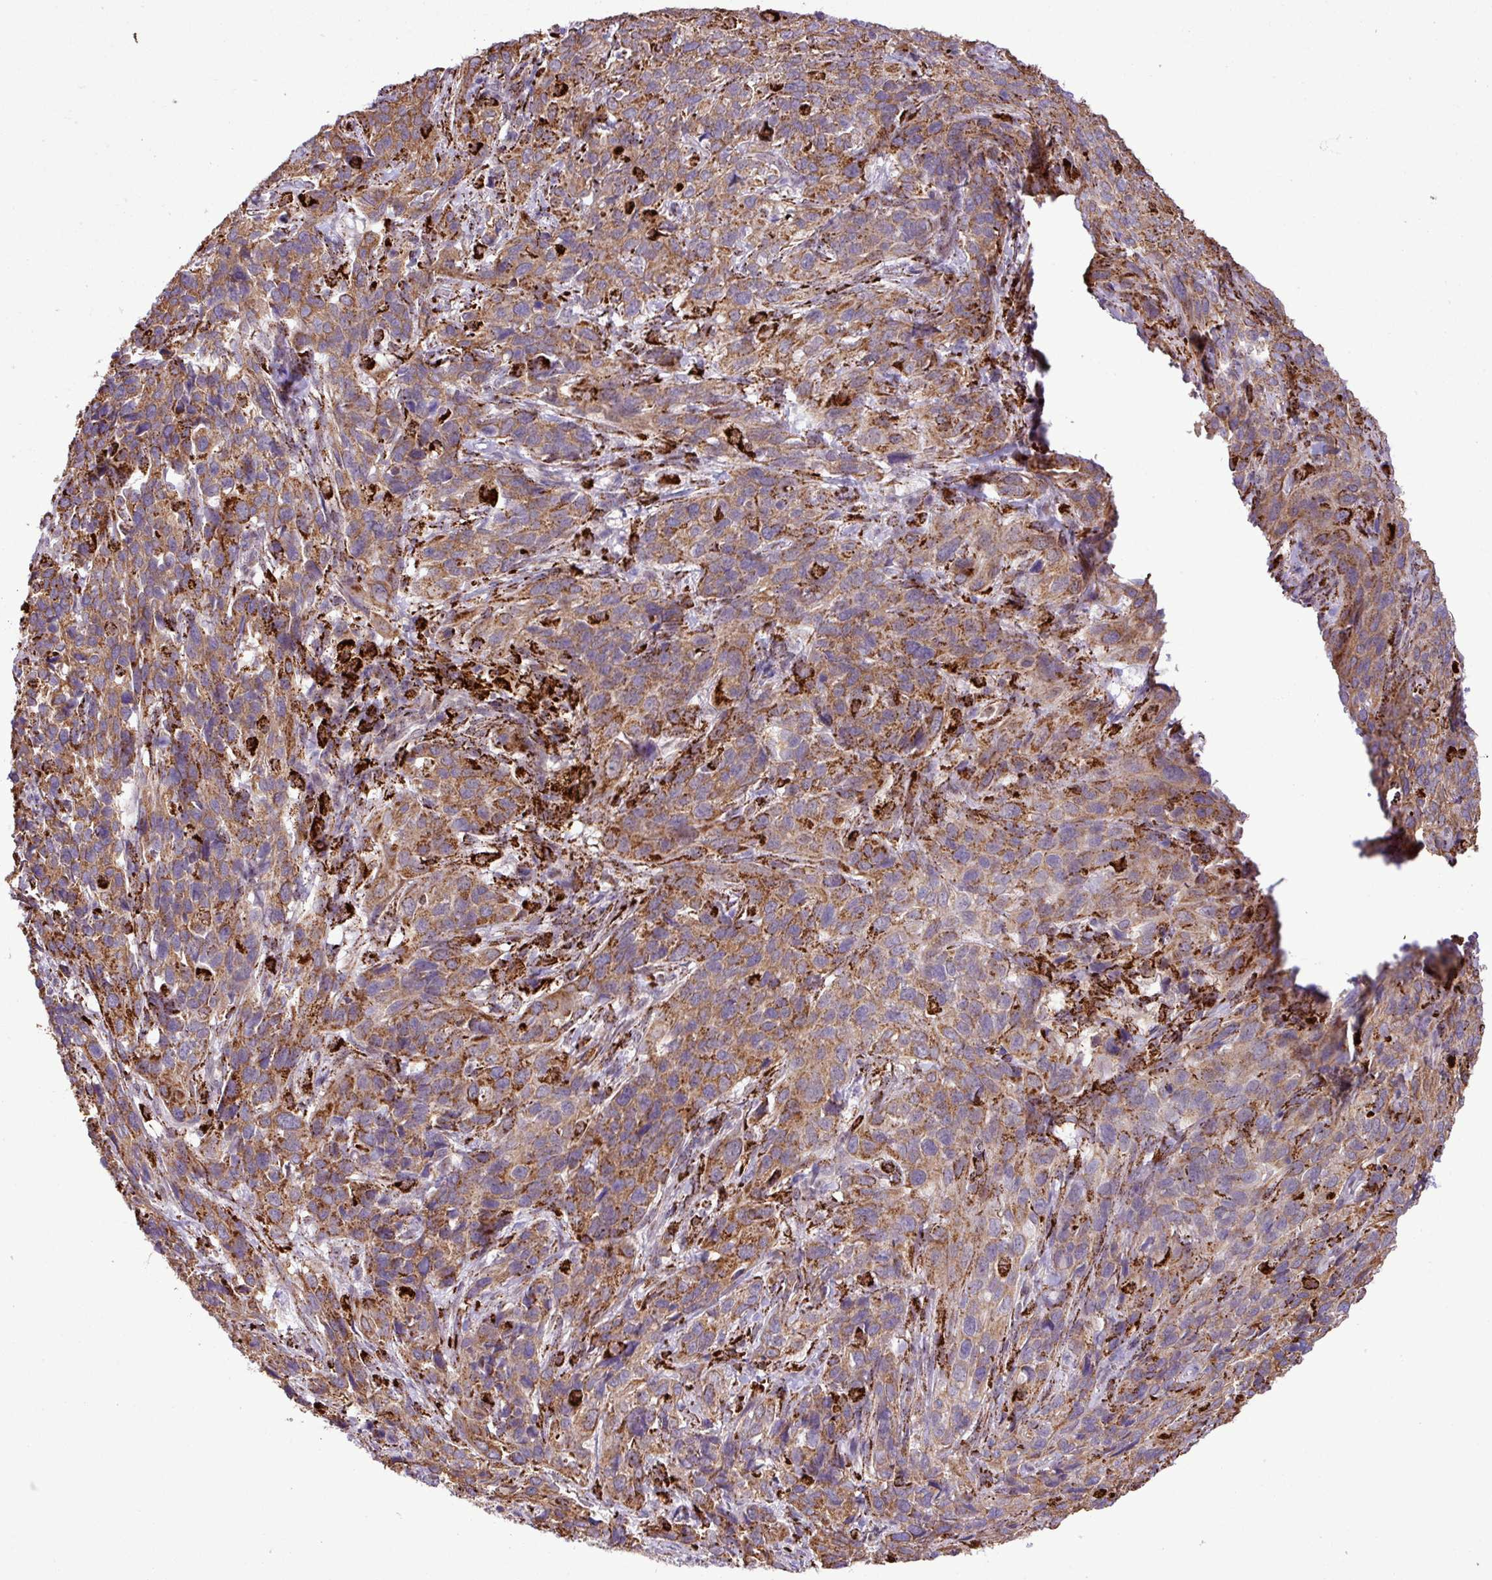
{"staining": {"intensity": "strong", "quantity": "25%-75%", "location": "cytoplasmic/membranous"}, "tissue": "cervical cancer", "cell_type": "Tumor cells", "image_type": "cancer", "snomed": [{"axis": "morphology", "description": "Squamous cell carcinoma, NOS"}, {"axis": "topography", "description": "Cervix"}], "caption": "DAB (3,3'-diaminobenzidine) immunohistochemical staining of human cervical squamous cell carcinoma demonstrates strong cytoplasmic/membranous protein staining in approximately 25%-75% of tumor cells.", "gene": "SGPP1", "patient": {"sex": "female", "age": 51}}